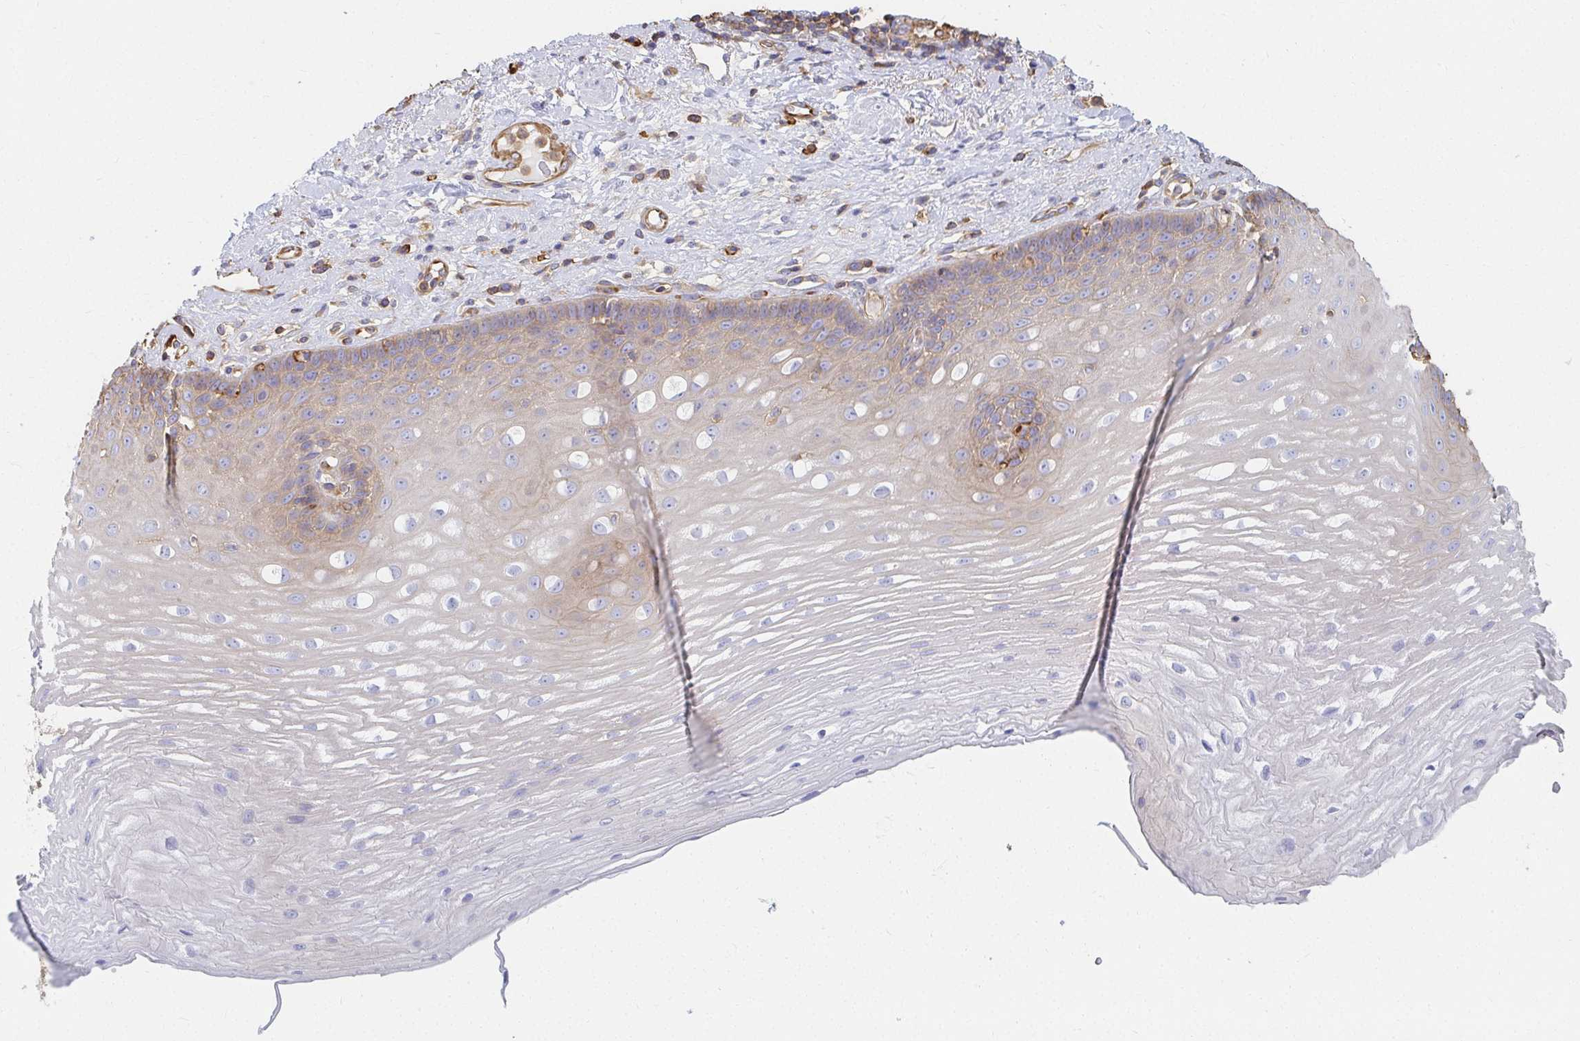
{"staining": {"intensity": "weak", "quantity": "25%-75%", "location": "cytoplasmic/membranous"}, "tissue": "esophagus", "cell_type": "Squamous epithelial cells", "image_type": "normal", "snomed": [{"axis": "morphology", "description": "Normal tissue, NOS"}, {"axis": "topography", "description": "Esophagus"}], "caption": "Unremarkable esophagus shows weak cytoplasmic/membranous expression in about 25%-75% of squamous epithelial cells, visualized by immunohistochemistry.", "gene": "TSPAN19", "patient": {"sex": "male", "age": 62}}